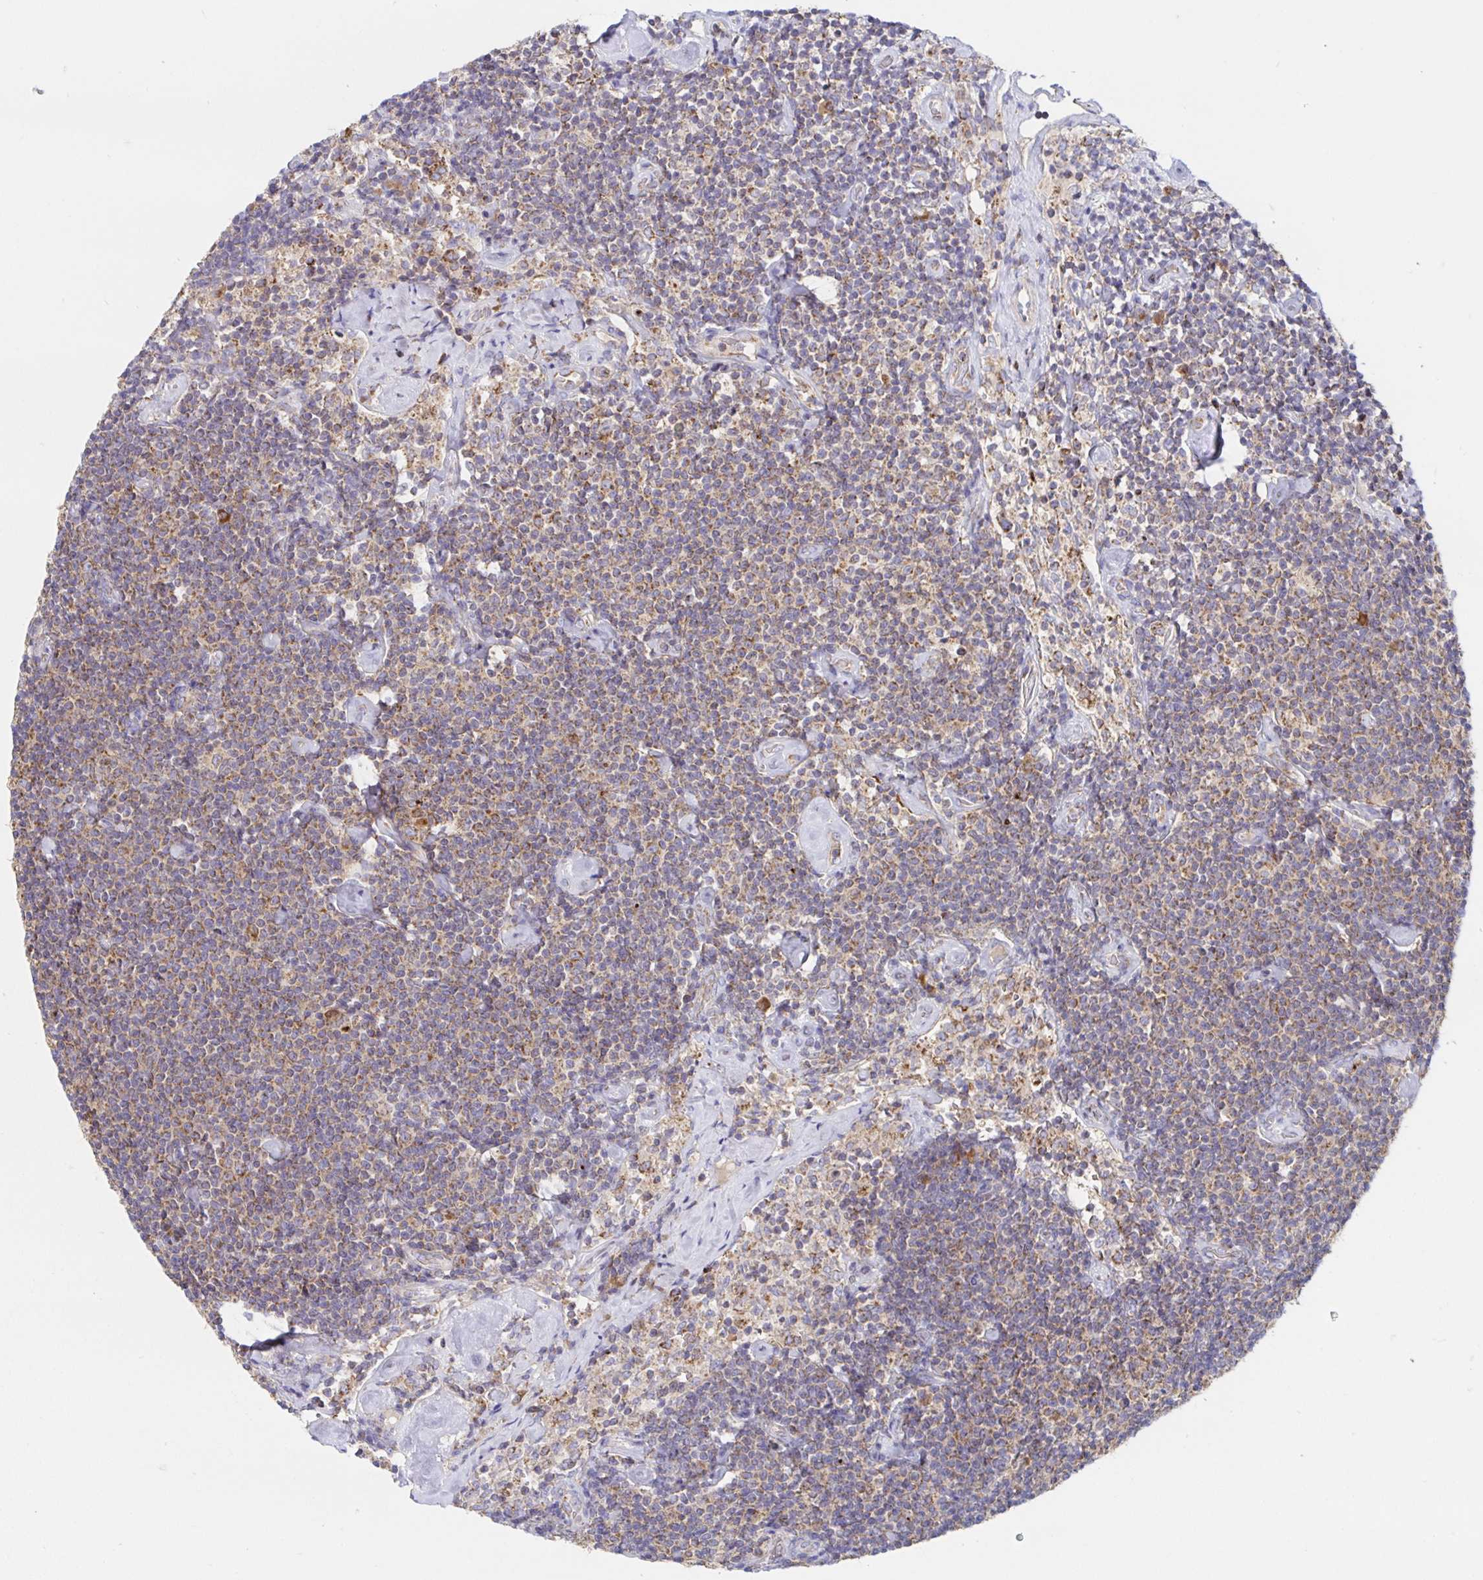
{"staining": {"intensity": "moderate", "quantity": "25%-75%", "location": "cytoplasmic/membranous"}, "tissue": "lymphoma", "cell_type": "Tumor cells", "image_type": "cancer", "snomed": [{"axis": "morphology", "description": "Malignant lymphoma, non-Hodgkin's type, Low grade"}, {"axis": "topography", "description": "Lymph node"}], "caption": "This micrograph reveals immunohistochemistry (IHC) staining of human low-grade malignant lymphoma, non-Hodgkin's type, with medium moderate cytoplasmic/membranous staining in about 25%-75% of tumor cells.", "gene": "PRDX3", "patient": {"sex": "male", "age": 81}}